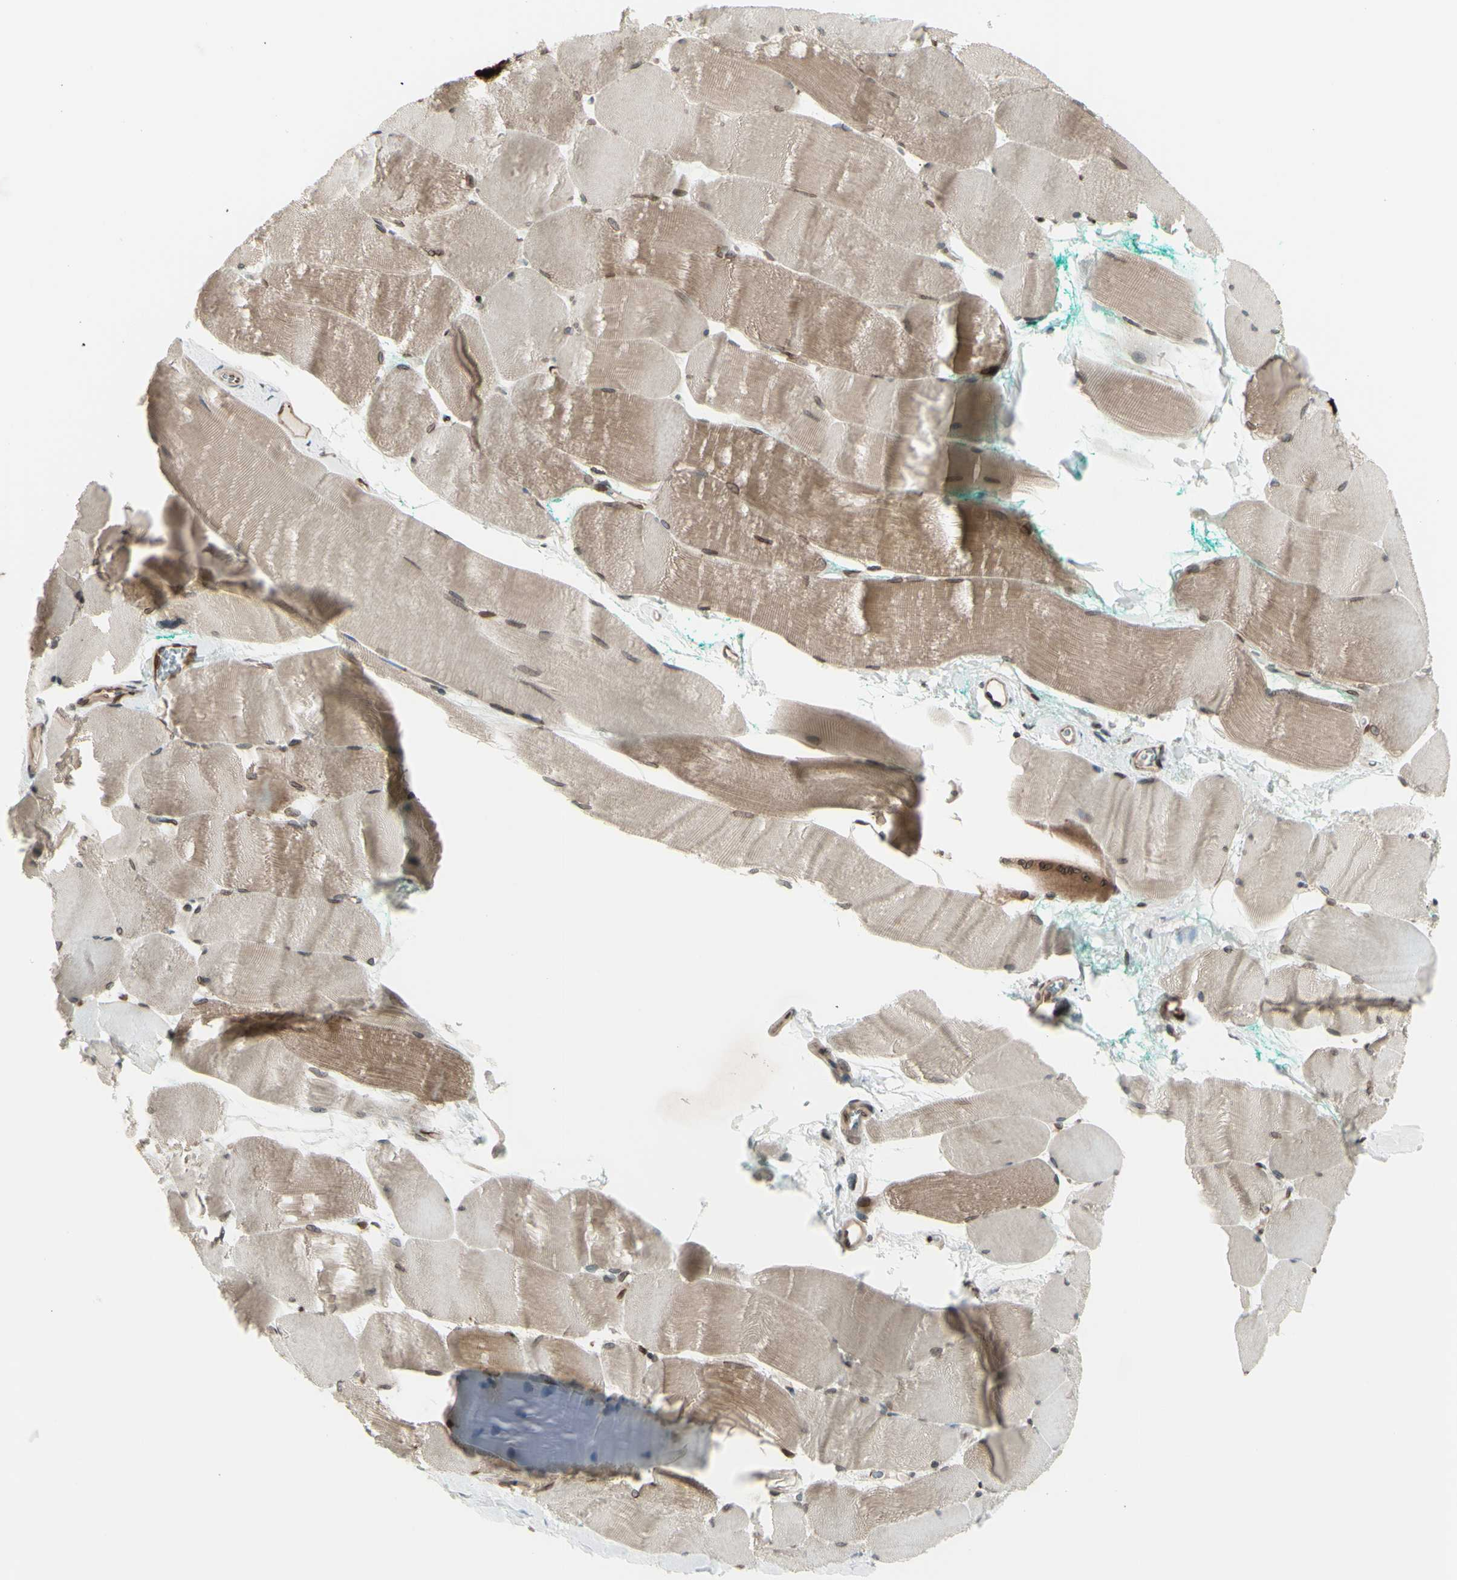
{"staining": {"intensity": "weak", "quantity": "25%-75%", "location": "cytoplasmic/membranous"}, "tissue": "skeletal muscle", "cell_type": "Myocytes", "image_type": "normal", "snomed": [{"axis": "morphology", "description": "Normal tissue, NOS"}, {"axis": "morphology", "description": "Squamous cell carcinoma, NOS"}, {"axis": "topography", "description": "Skeletal muscle"}], "caption": "Skeletal muscle stained with a brown dye demonstrates weak cytoplasmic/membranous positive staining in about 25%-75% of myocytes.", "gene": "MLF2", "patient": {"sex": "male", "age": 51}}